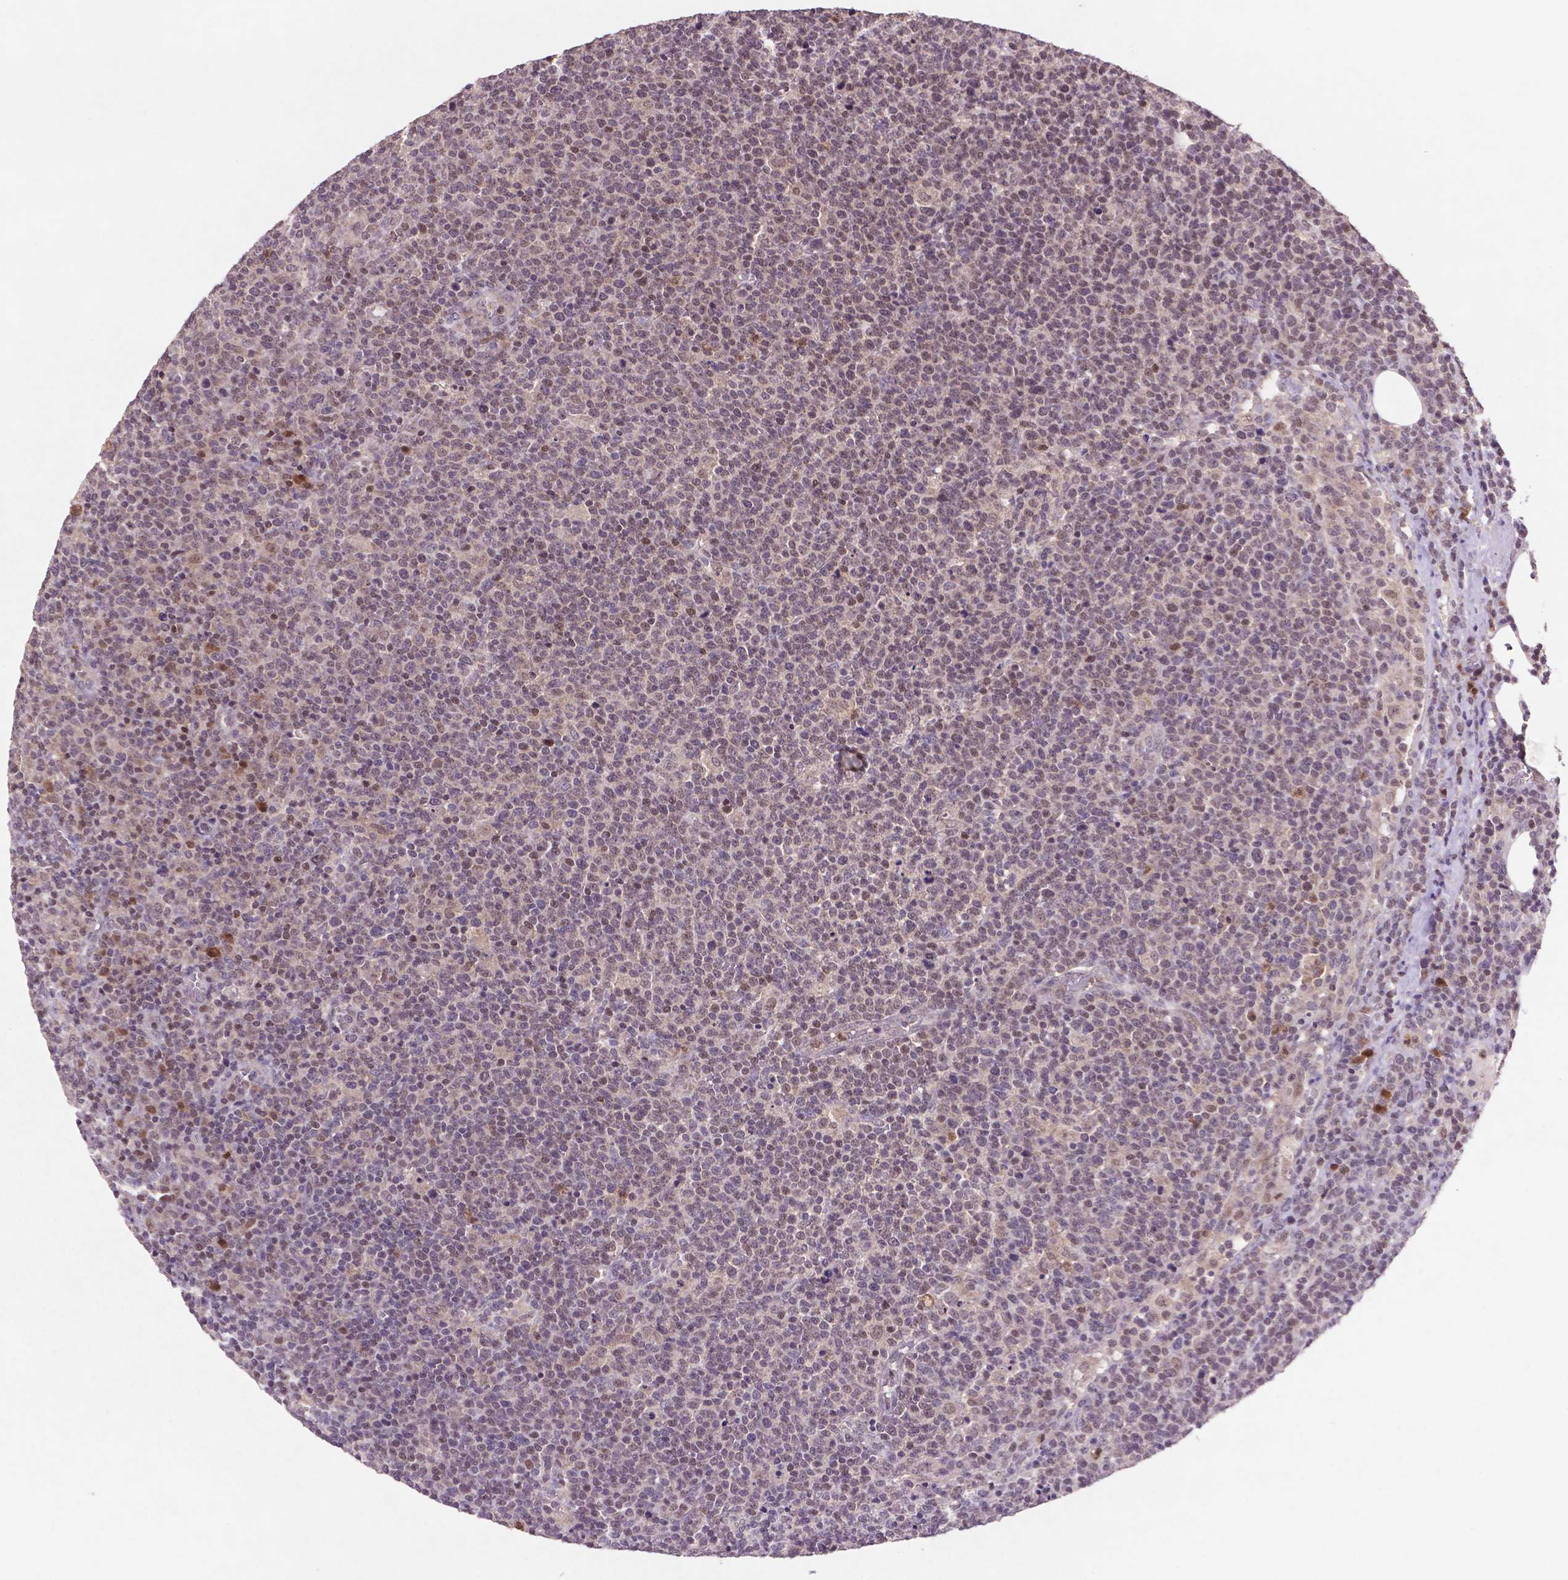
{"staining": {"intensity": "negative", "quantity": "none", "location": "none"}, "tissue": "lymphoma", "cell_type": "Tumor cells", "image_type": "cancer", "snomed": [{"axis": "morphology", "description": "Malignant lymphoma, non-Hodgkin's type, High grade"}, {"axis": "topography", "description": "Lymph node"}], "caption": "This is an immunohistochemistry histopathology image of human lymphoma. There is no positivity in tumor cells.", "gene": "GLRX", "patient": {"sex": "male", "age": 61}}